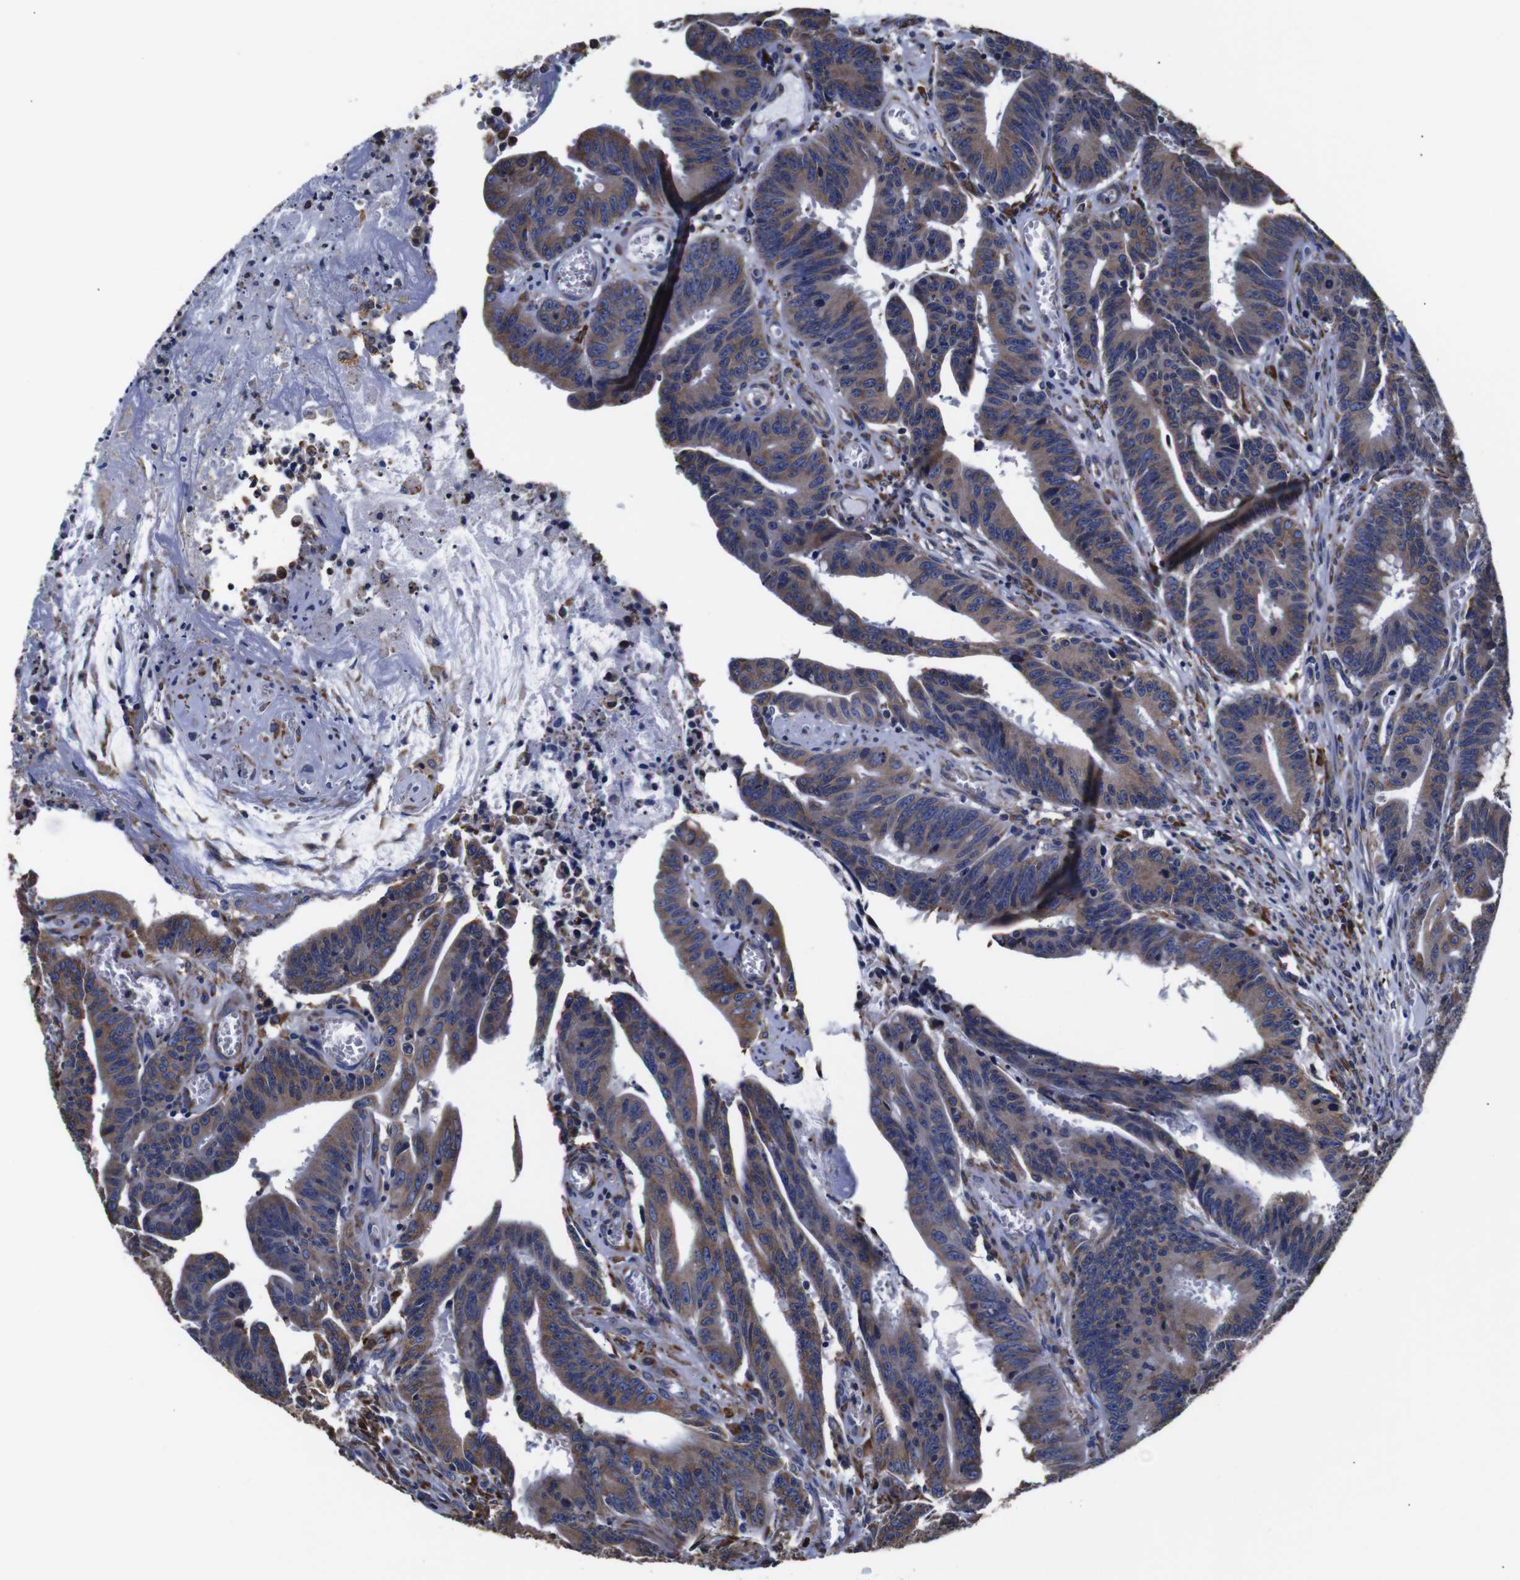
{"staining": {"intensity": "moderate", "quantity": ">75%", "location": "cytoplasmic/membranous"}, "tissue": "colorectal cancer", "cell_type": "Tumor cells", "image_type": "cancer", "snomed": [{"axis": "morphology", "description": "Adenocarcinoma, NOS"}, {"axis": "topography", "description": "Colon"}], "caption": "Adenocarcinoma (colorectal) stained with a brown dye displays moderate cytoplasmic/membranous positive staining in approximately >75% of tumor cells.", "gene": "PPIB", "patient": {"sex": "male", "age": 45}}